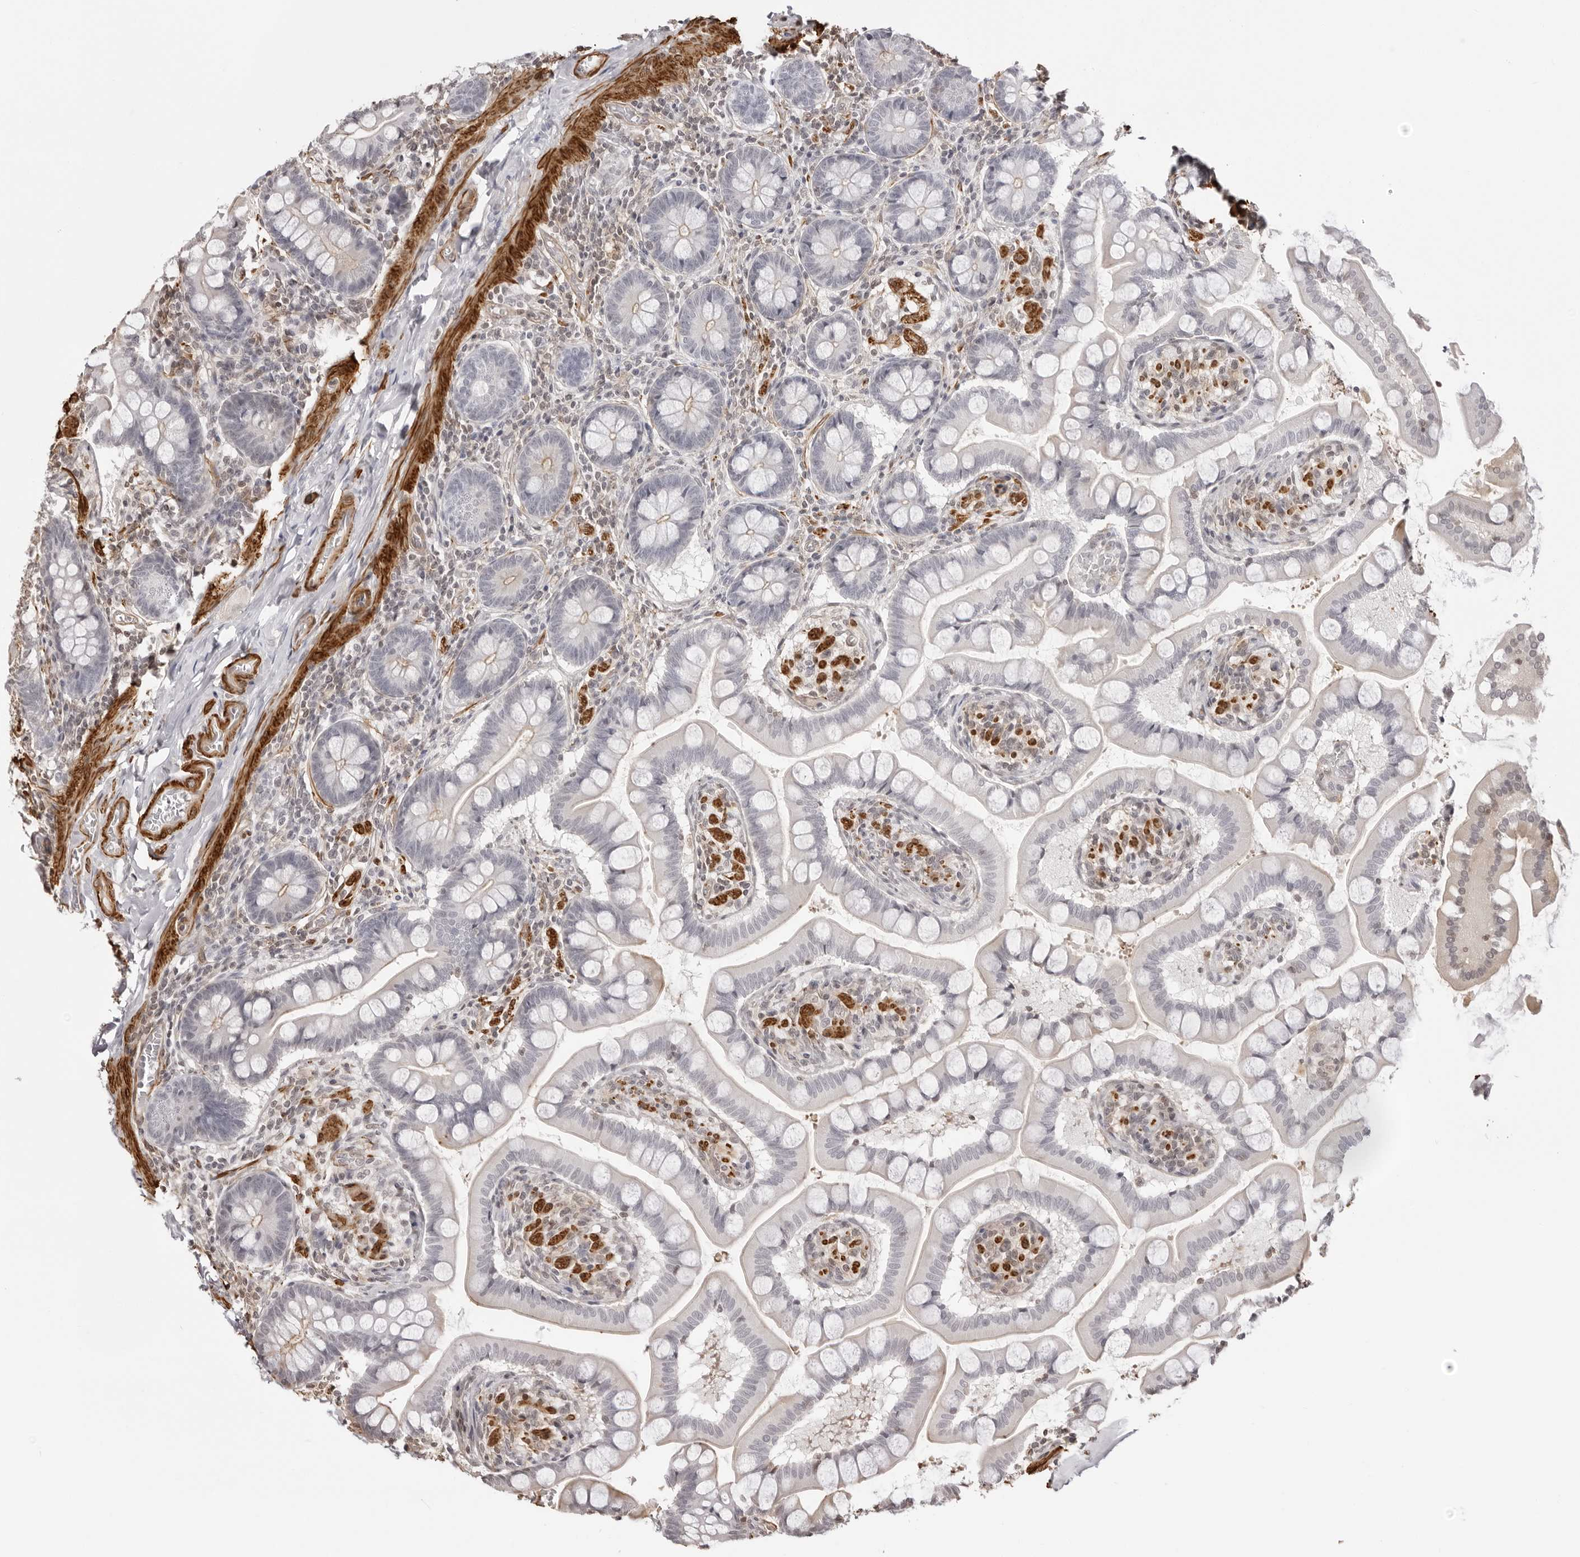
{"staining": {"intensity": "weak", "quantity": "<25%", "location": "cytoplasmic/membranous"}, "tissue": "small intestine", "cell_type": "Glandular cells", "image_type": "normal", "snomed": [{"axis": "morphology", "description": "Normal tissue, NOS"}, {"axis": "topography", "description": "Small intestine"}], "caption": "Glandular cells show no significant positivity in benign small intestine.", "gene": "UNK", "patient": {"sex": "male", "age": 41}}